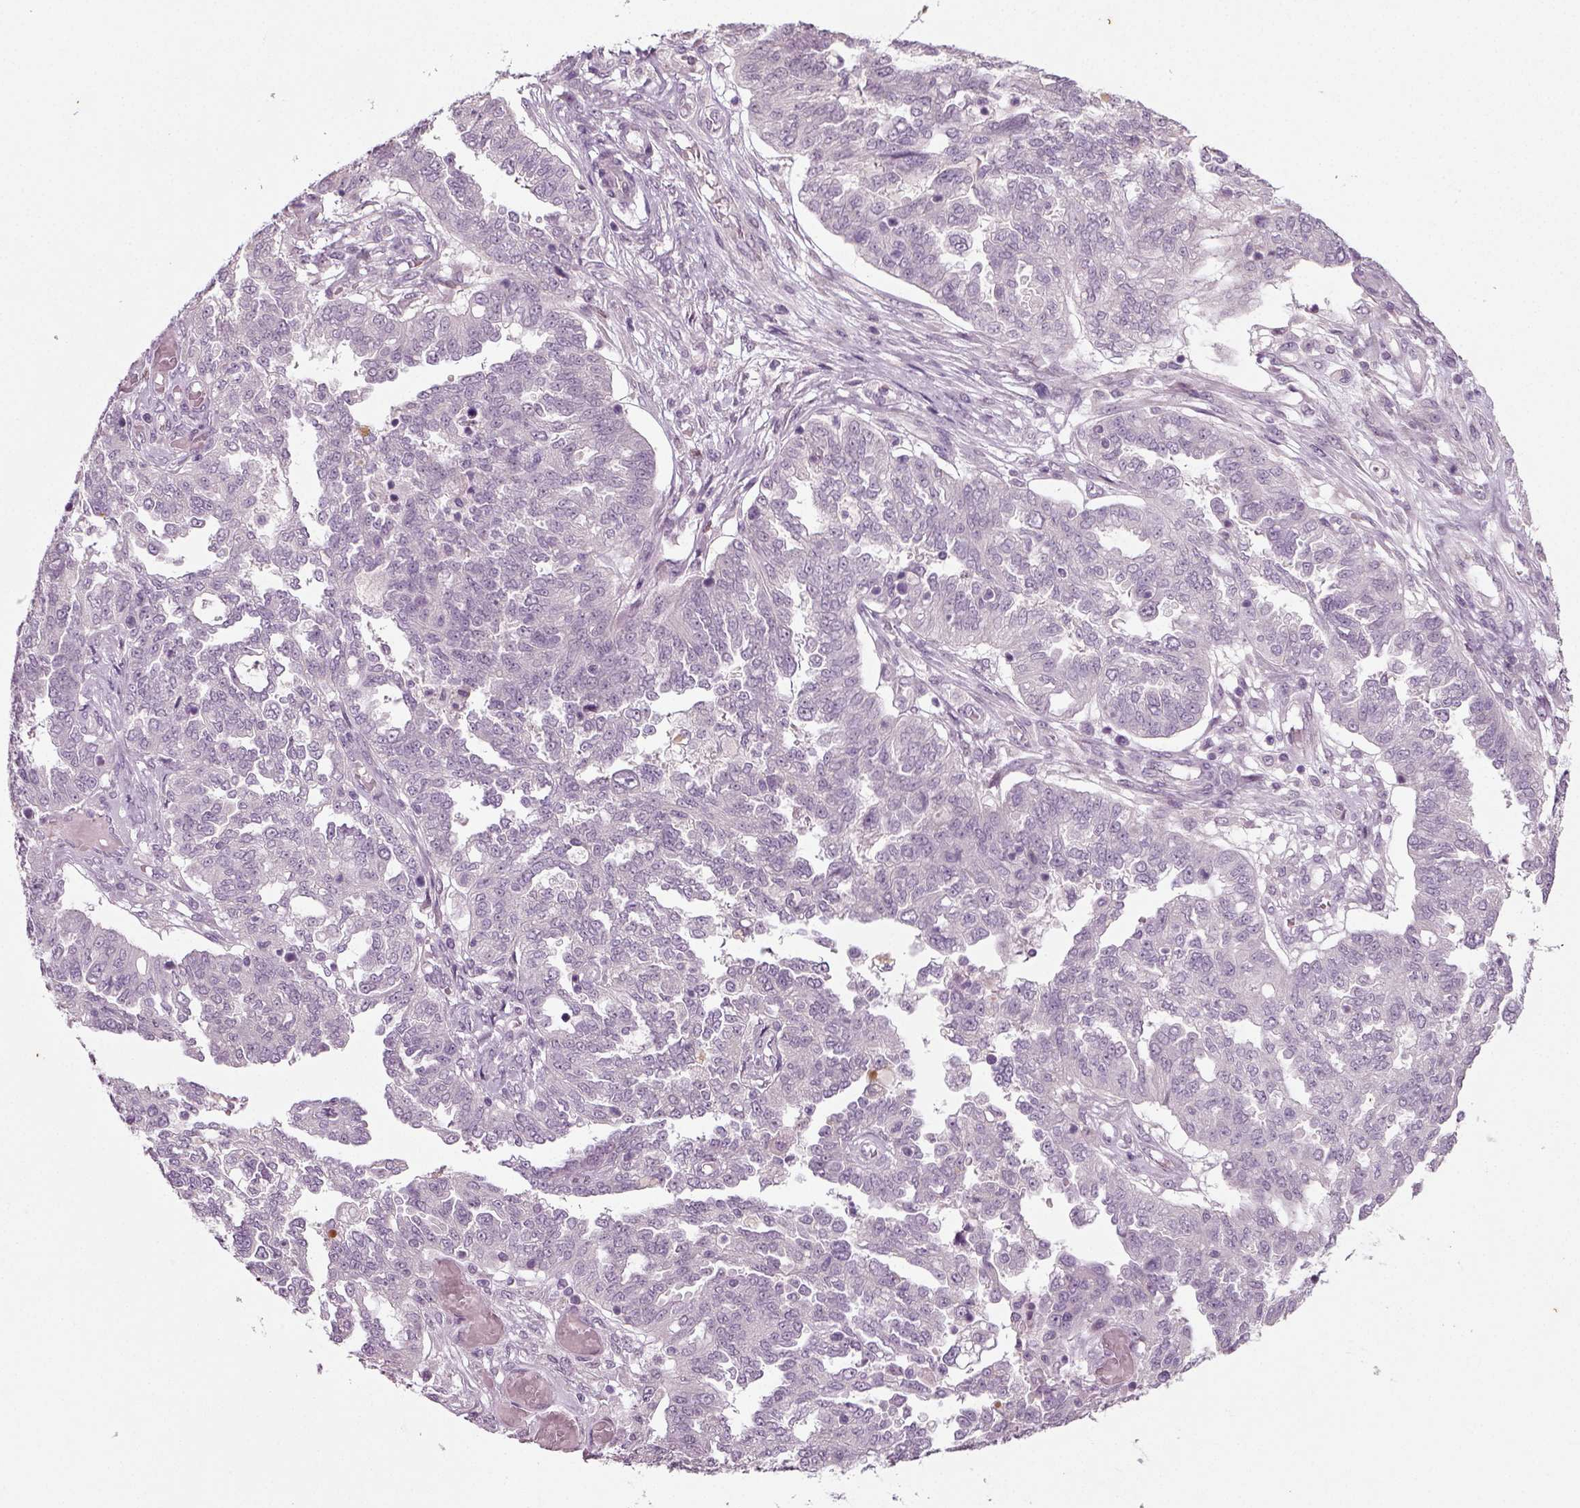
{"staining": {"intensity": "negative", "quantity": "none", "location": "none"}, "tissue": "ovarian cancer", "cell_type": "Tumor cells", "image_type": "cancer", "snomed": [{"axis": "morphology", "description": "Cystadenocarcinoma, serous, NOS"}, {"axis": "topography", "description": "Ovary"}], "caption": "This is an immunohistochemistry image of ovarian serous cystadenocarcinoma. There is no positivity in tumor cells.", "gene": "SYNGAP1", "patient": {"sex": "female", "age": 67}}